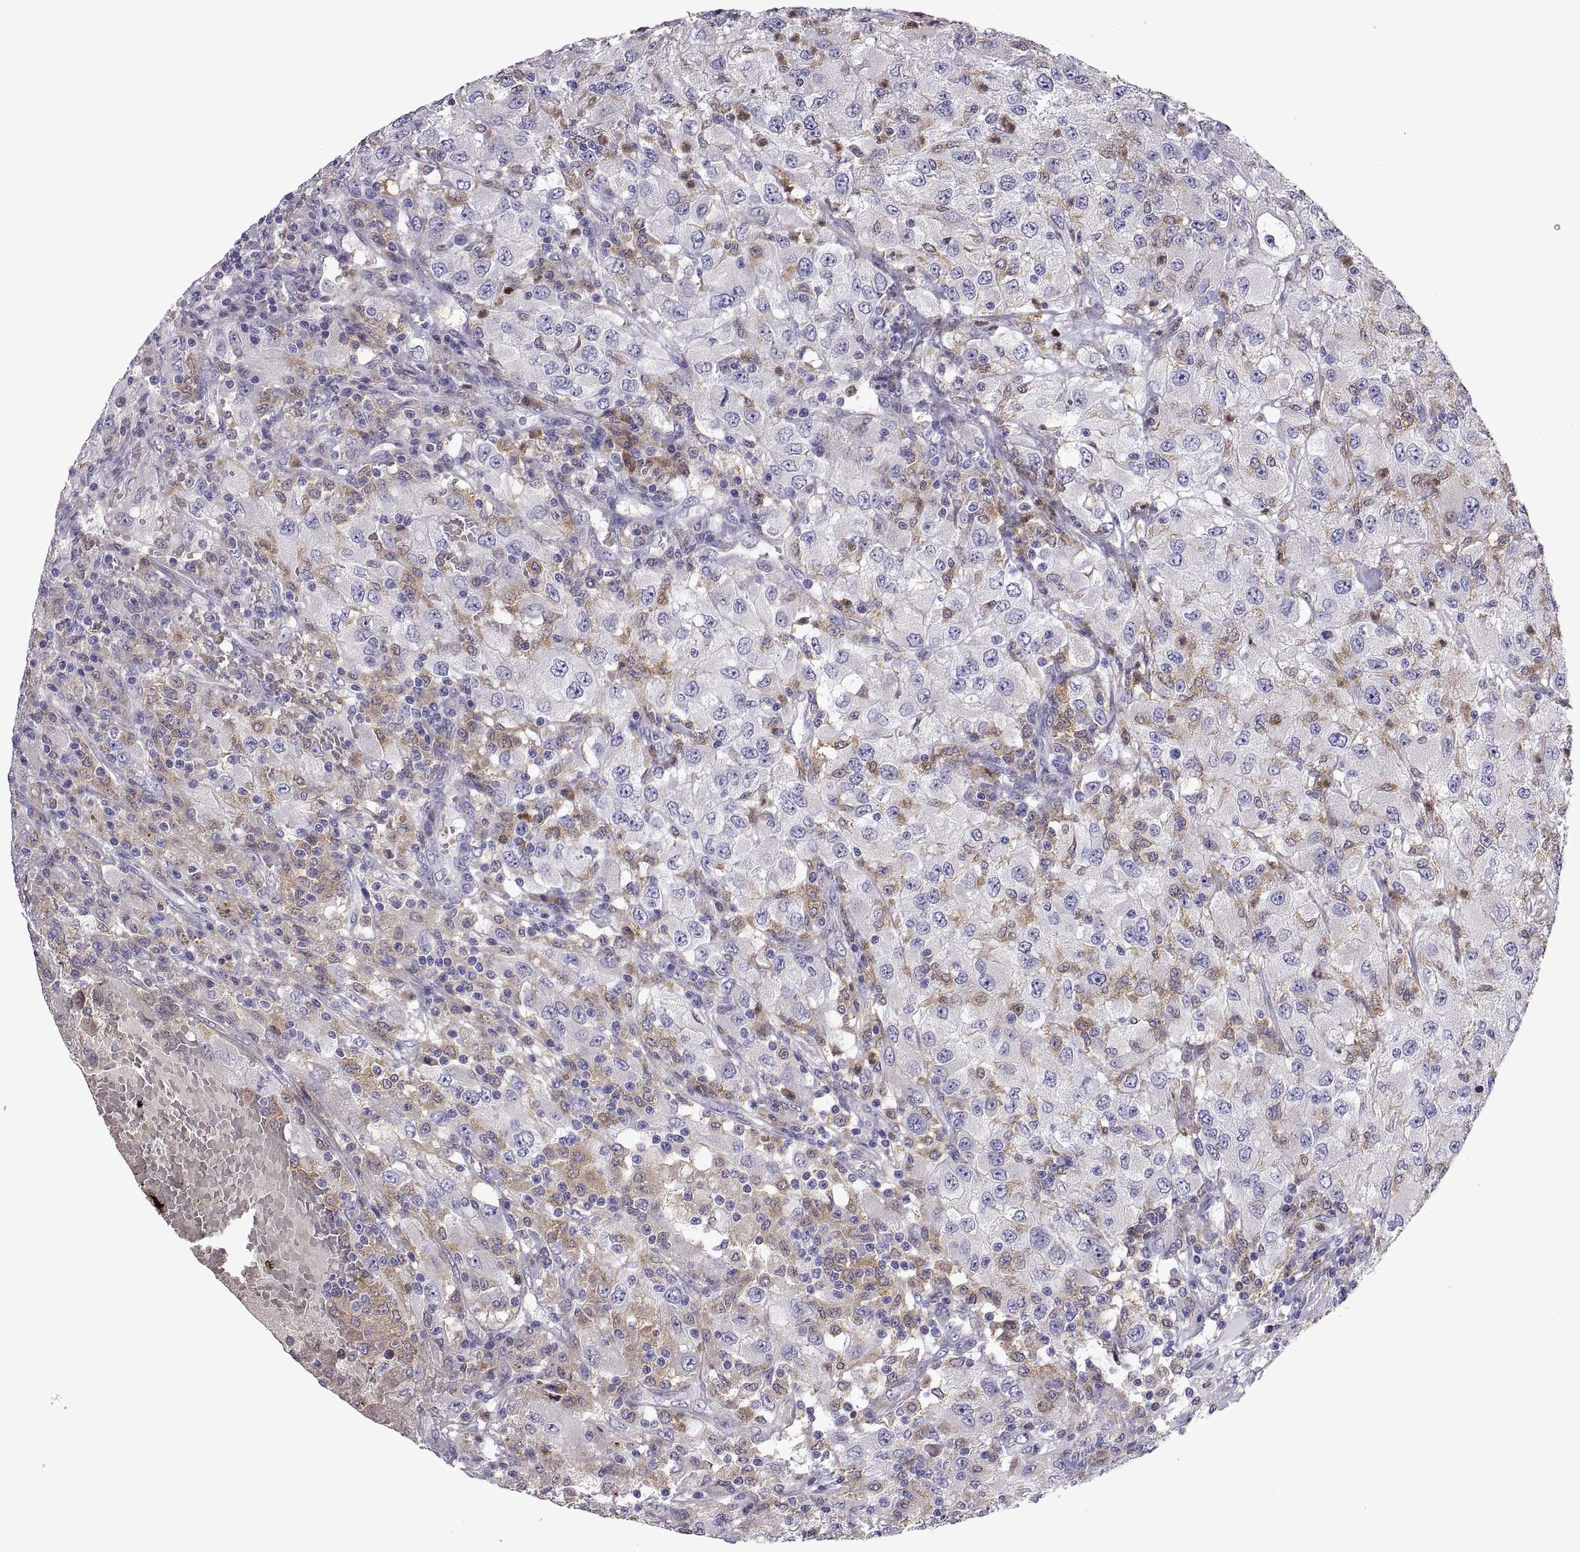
{"staining": {"intensity": "negative", "quantity": "none", "location": "none"}, "tissue": "renal cancer", "cell_type": "Tumor cells", "image_type": "cancer", "snomed": [{"axis": "morphology", "description": "Adenocarcinoma, NOS"}, {"axis": "topography", "description": "Kidney"}], "caption": "High power microscopy image of an immunohistochemistry (IHC) histopathology image of renal cancer, revealing no significant positivity in tumor cells. (Immunohistochemistry (ihc), brightfield microscopy, high magnification).", "gene": "DOK3", "patient": {"sex": "female", "age": 67}}